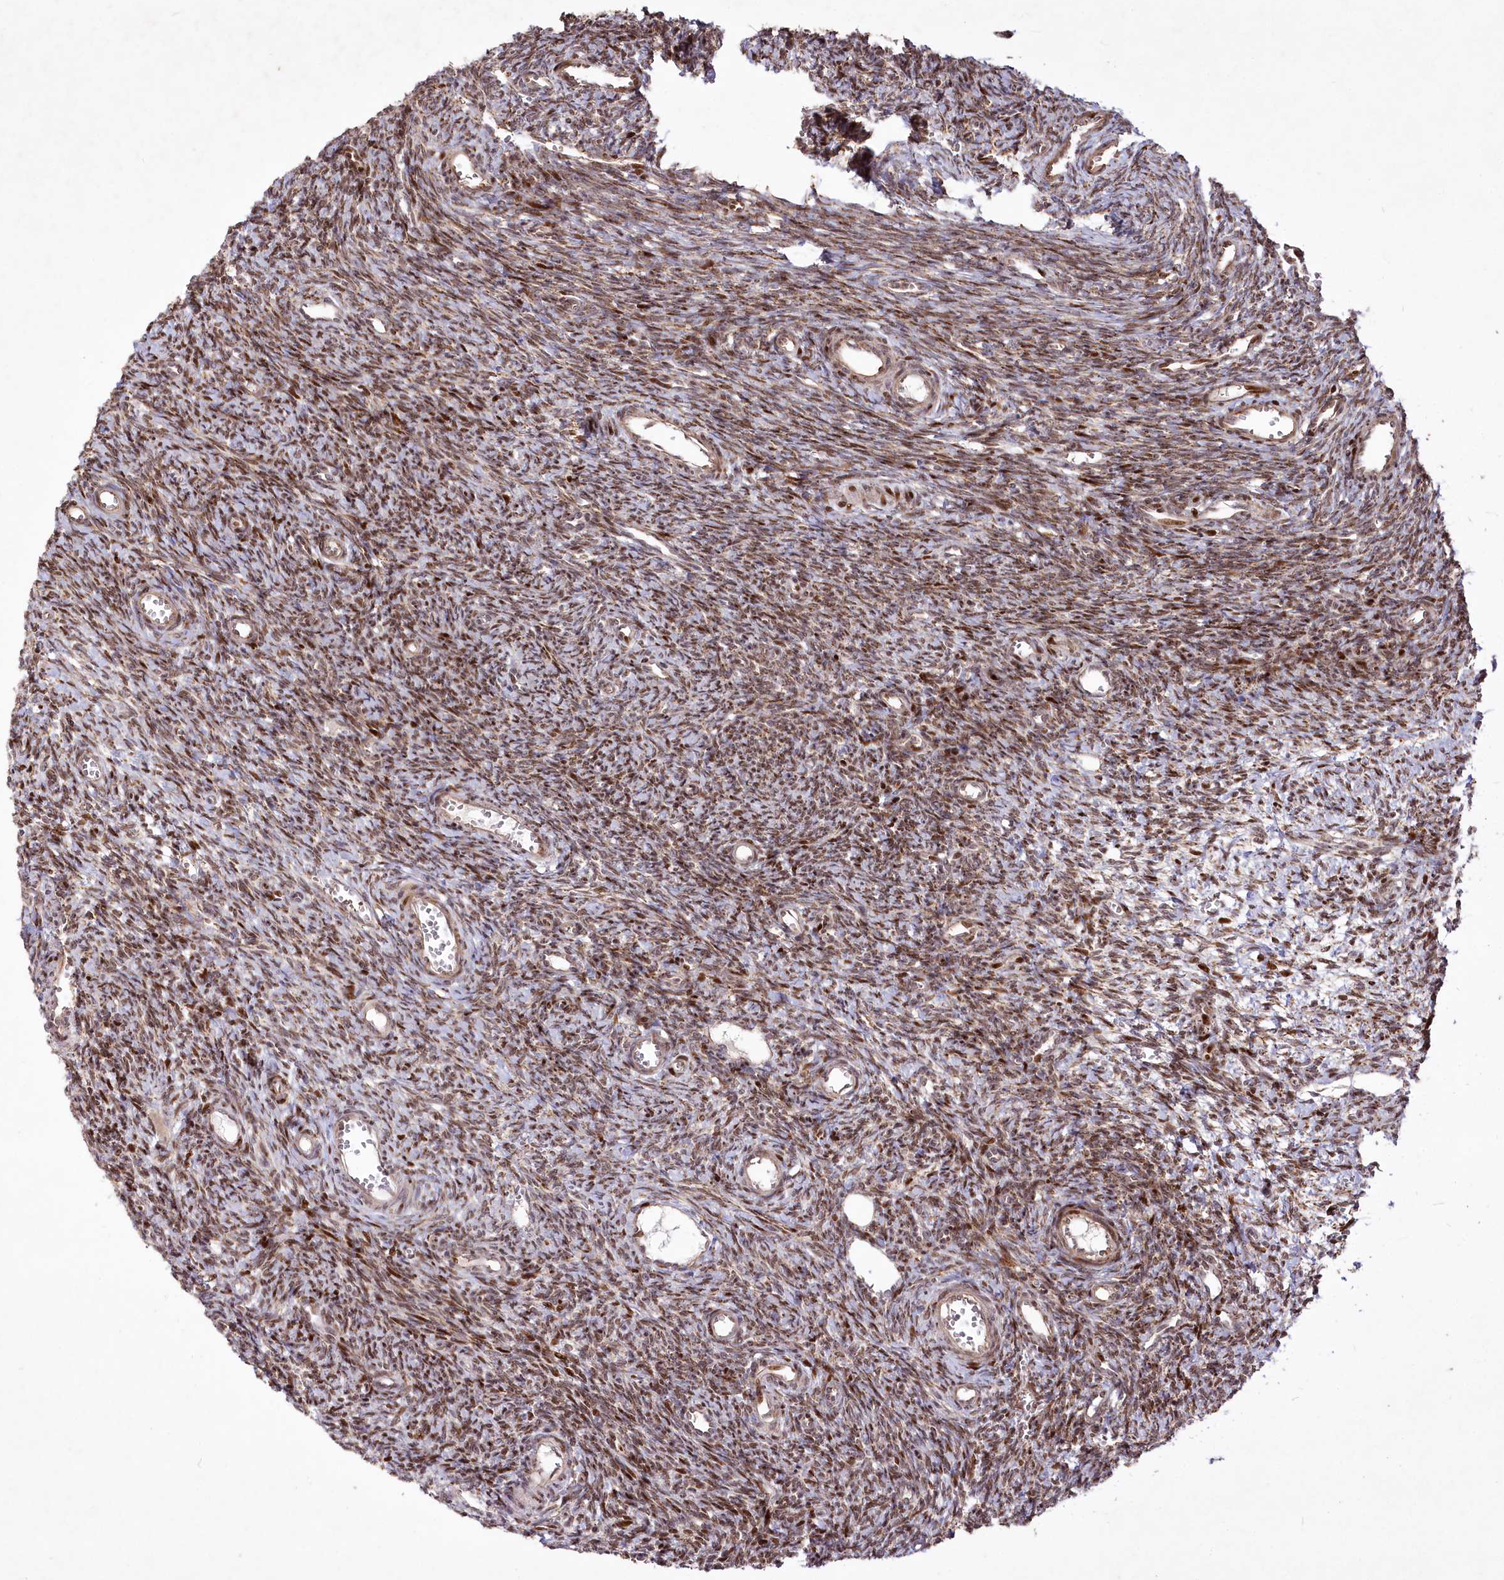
{"staining": {"intensity": "moderate", "quantity": ">75%", "location": "nuclear"}, "tissue": "ovary", "cell_type": "Ovarian stroma cells", "image_type": "normal", "snomed": [{"axis": "morphology", "description": "Normal tissue, NOS"}, {"axis": "topography", "description": "Ovary"}], "caption": "IHC of normal human ovary reveals medium levels of moderate nuclear positivity in approximately >75% of ovarian stroma cells.", "gene": "PSTK", "patient": {"sex": "female", "age": 39}}